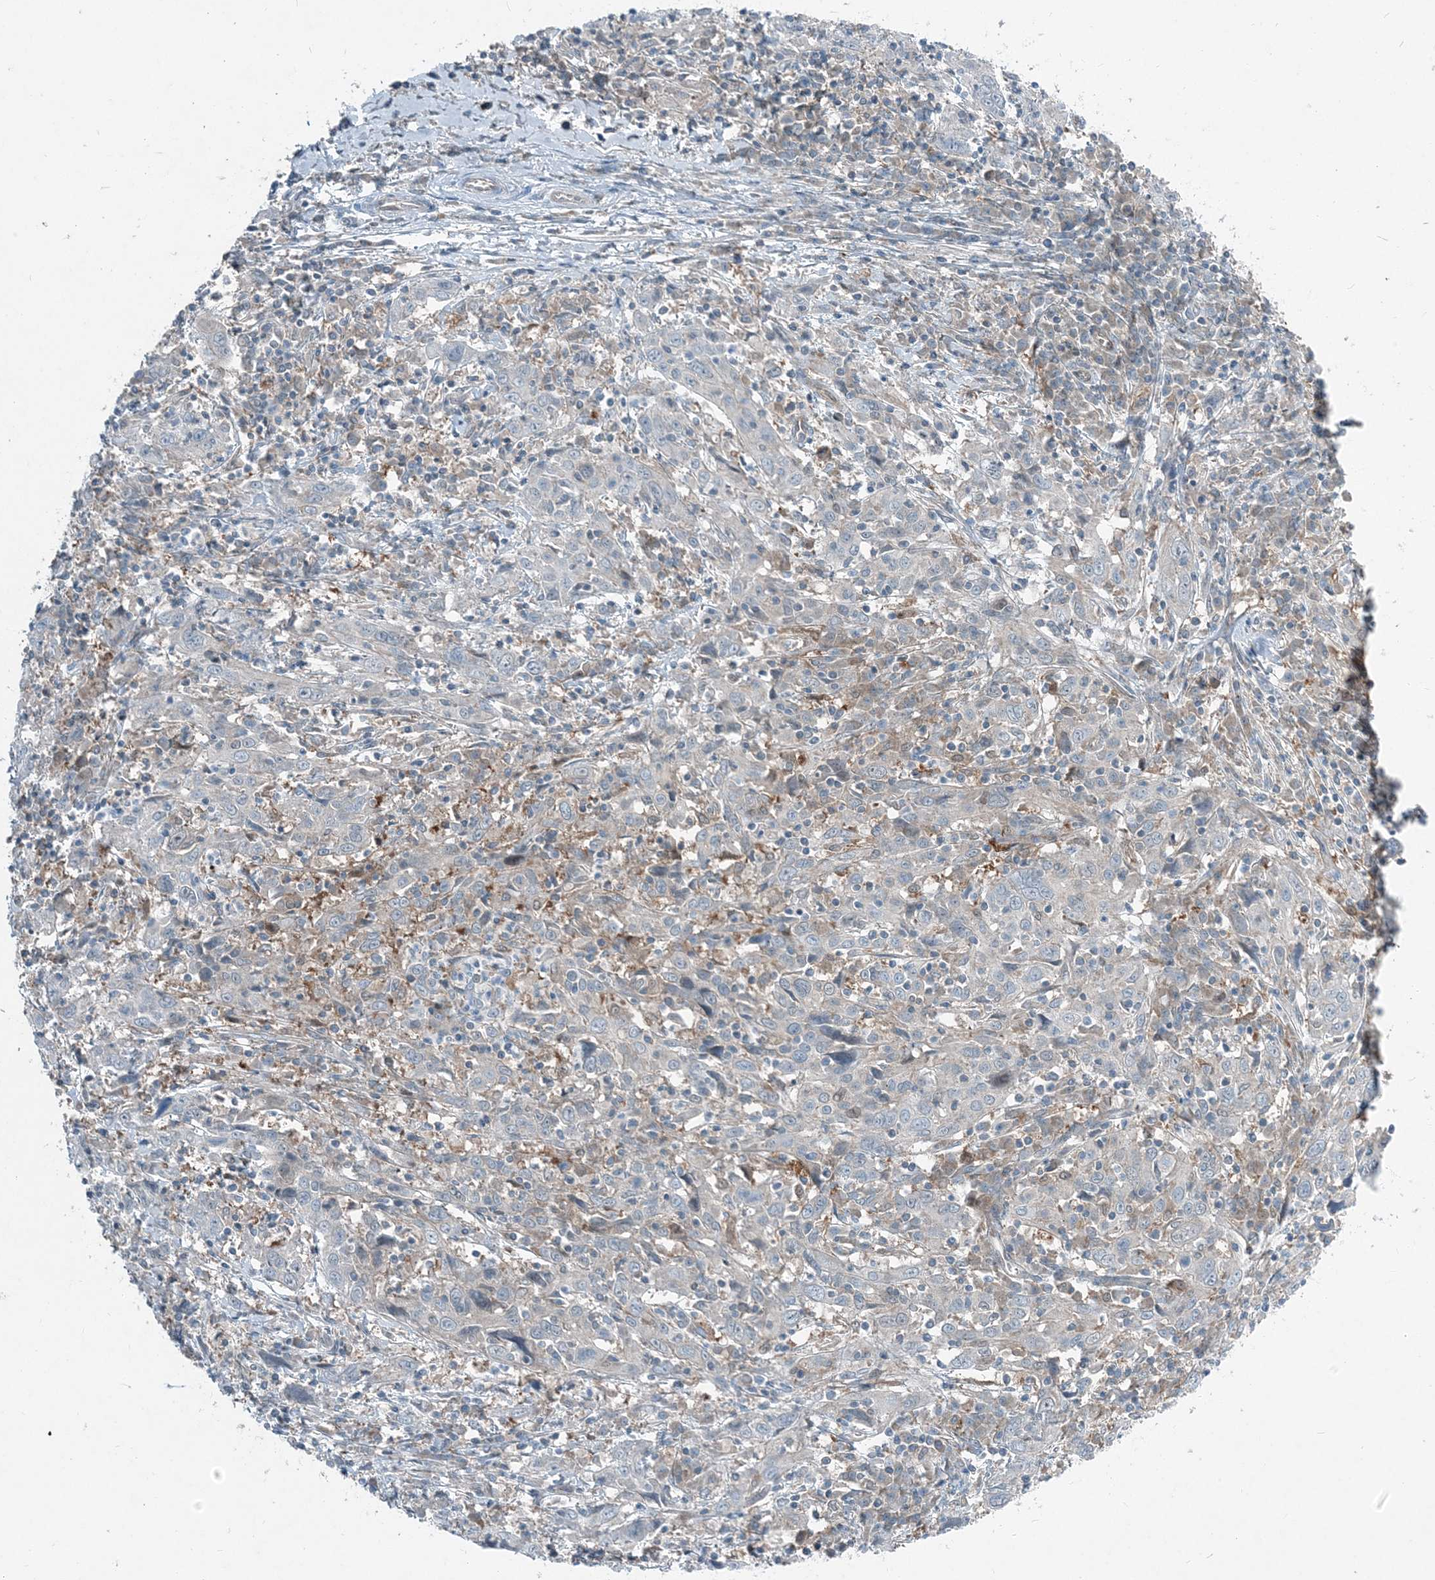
{"staining": {"intensity": "negative", "quantity": "none", "location": "none"}, "tissue": "cervical cancer", "cell_type": "Tumor cells", "image_type": "cancer", "snomed": [{"axis": "morphology", "description": "Squamous cell carcinoma, NOS"}, {"axis": "topography", "description": "Cervix"}], "caption": "DAB (3,3'-diaminobenzidine) immunohistochemical staining of cervical squamous cell carcinoma exhibits no significant positivity in tumor cells.", "gene": "ARMH1", "patient": {"sex": "female", "age": 46}}